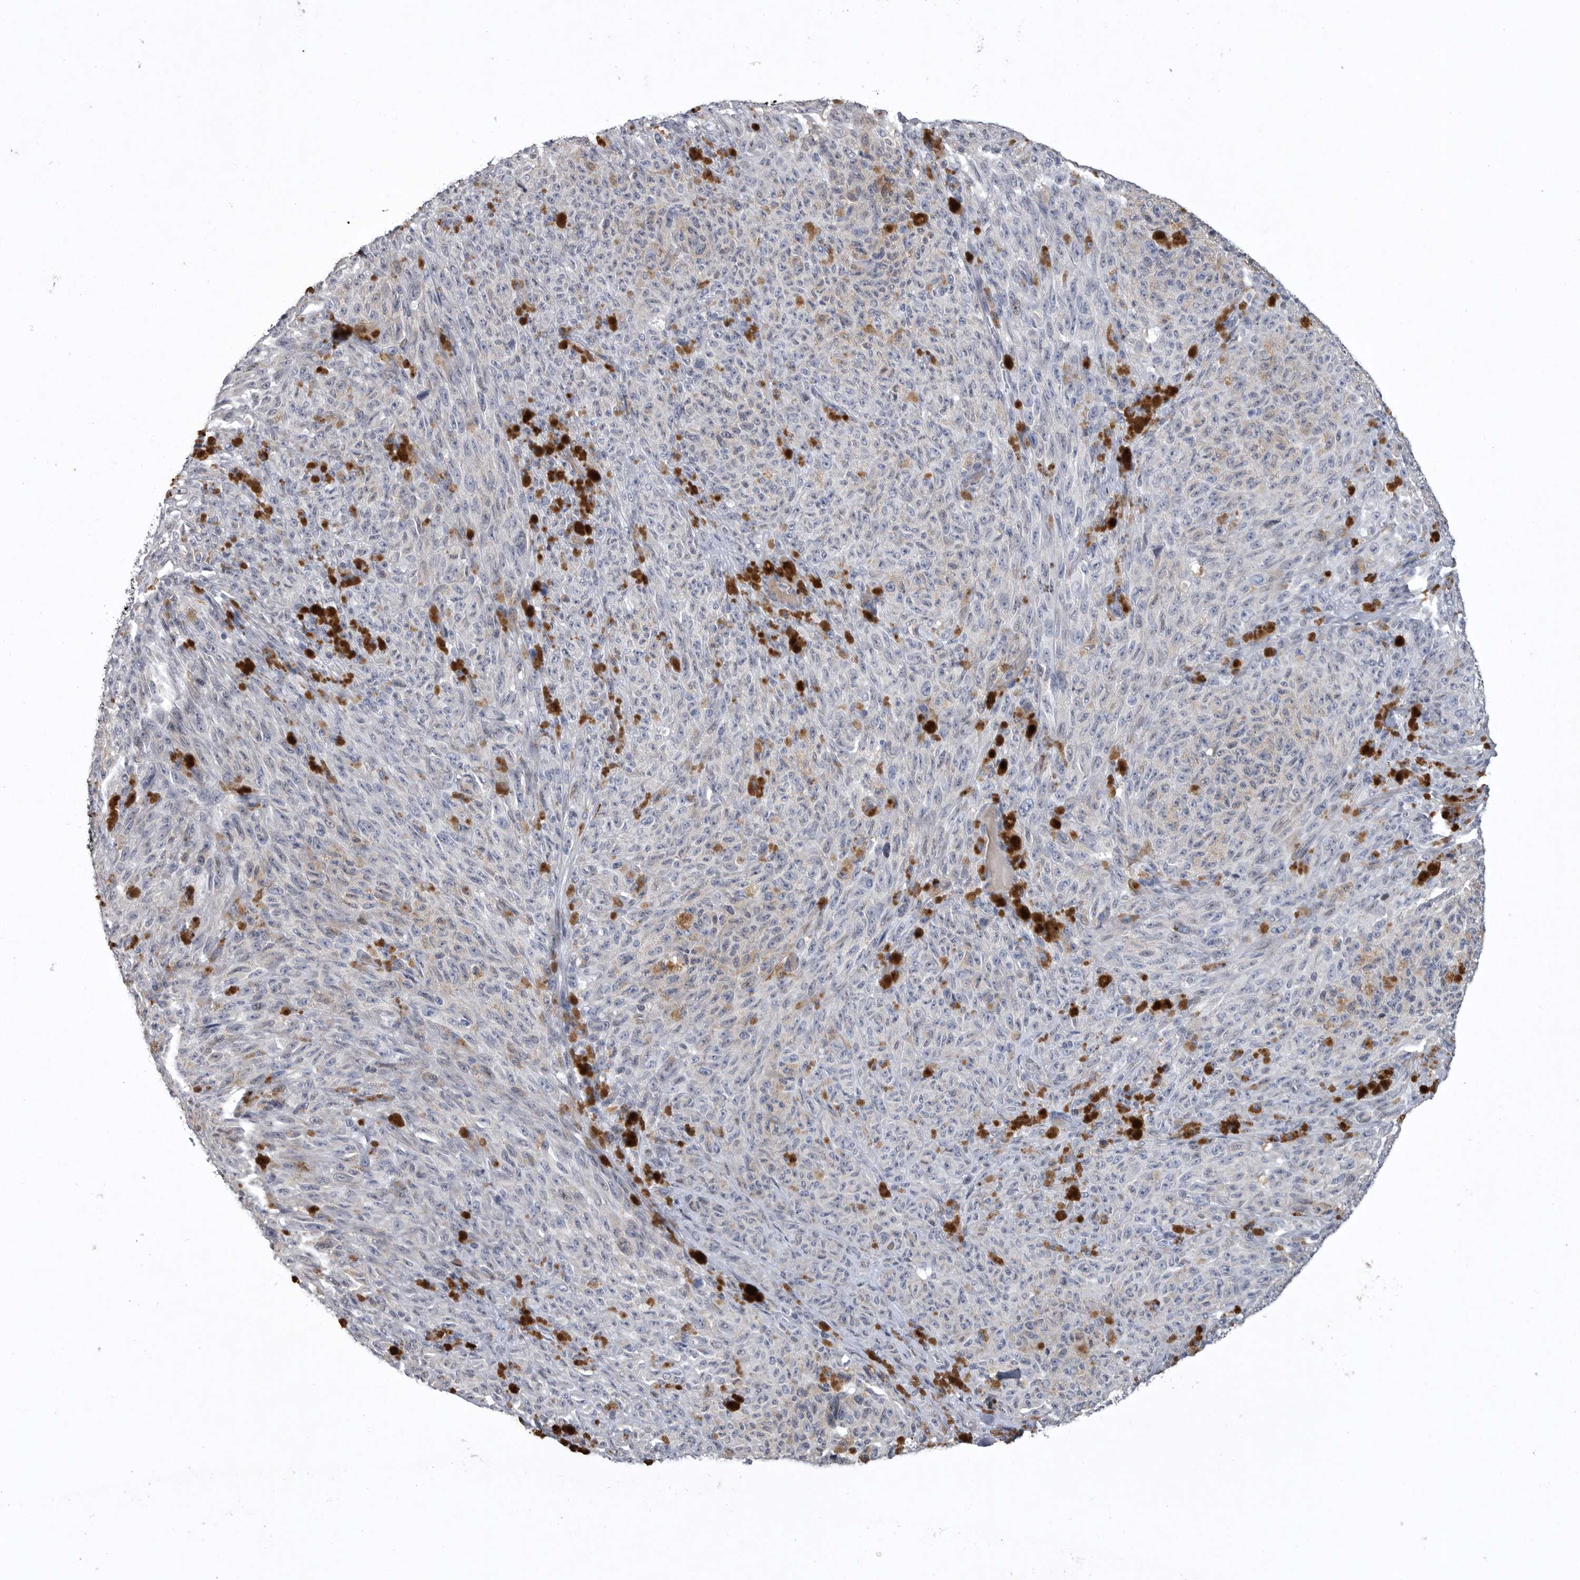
{"staining": {"intensity": "negative", "quantity": "none", "location": "none"}, "tissue": "melanoma", "cell_type": "Tumor cells", "image_type": "cancer", "snomed": [{"axis": "morphology", "description": "Malignant melanoma, NOS"}, {"axis": "topography", "description": "Skin"}], "caption": "A high-resolution histopathology image shows immunohistochemistry (IHC) staining of malignant melanoma, which reveals no significant expression in tumor cells.", "gene": "CRP", "patient": {"sex": "female", "age": 82}}